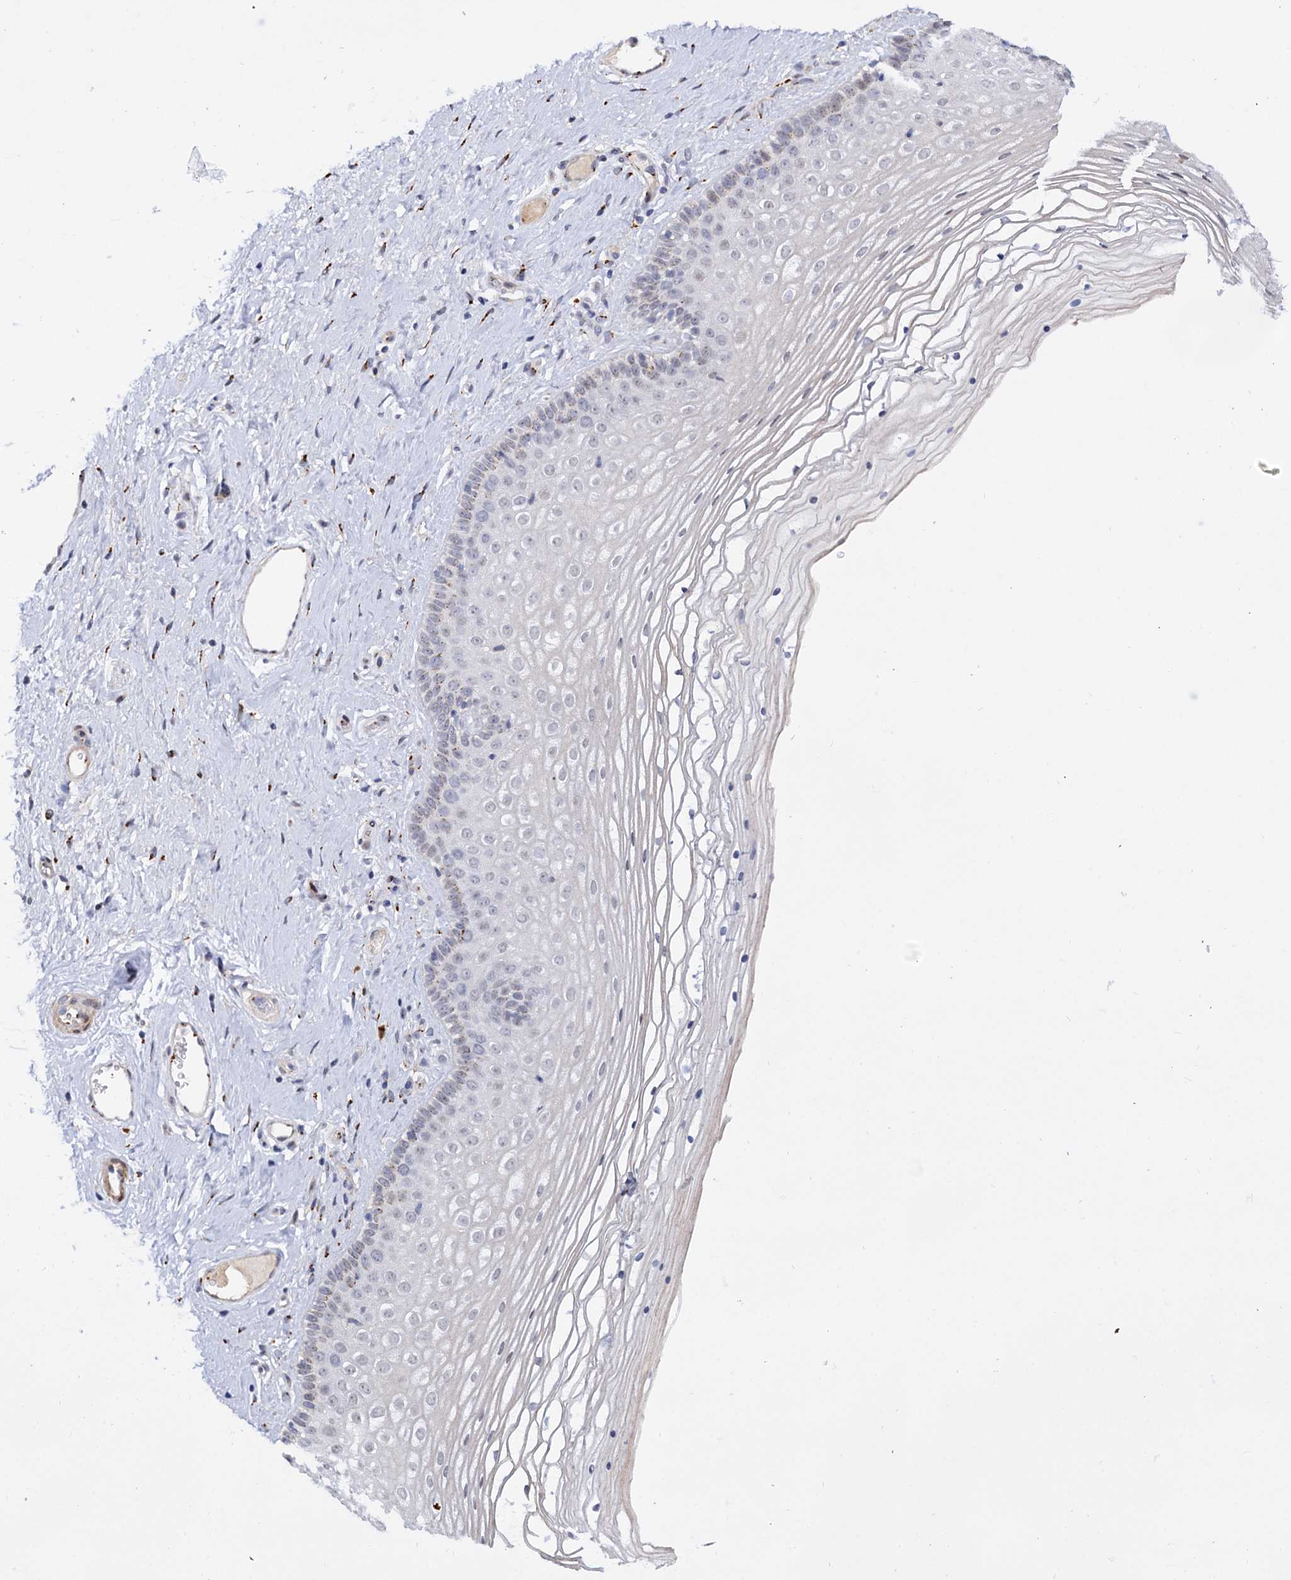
{"staining": {"intensity": "weak", "quantity": "25%-75%", "location": "nuclear"}, "tissue": "vagina", "cell_type": "Squamous epithelial cells", "image_type": "normal", "snomed": [{"axis": "morphology", "description": "Normal tissue, NOS"}, {"axis": "topography", "description": "Vagina"}], "caption": "Immunohistochemical staining of normal vagina reveals low levels of weak nuclear expression in about 25%-75% of squamous epithelial cells.", "gene": "C11orf96", "patient": {"sex": "female", "age": 46}}